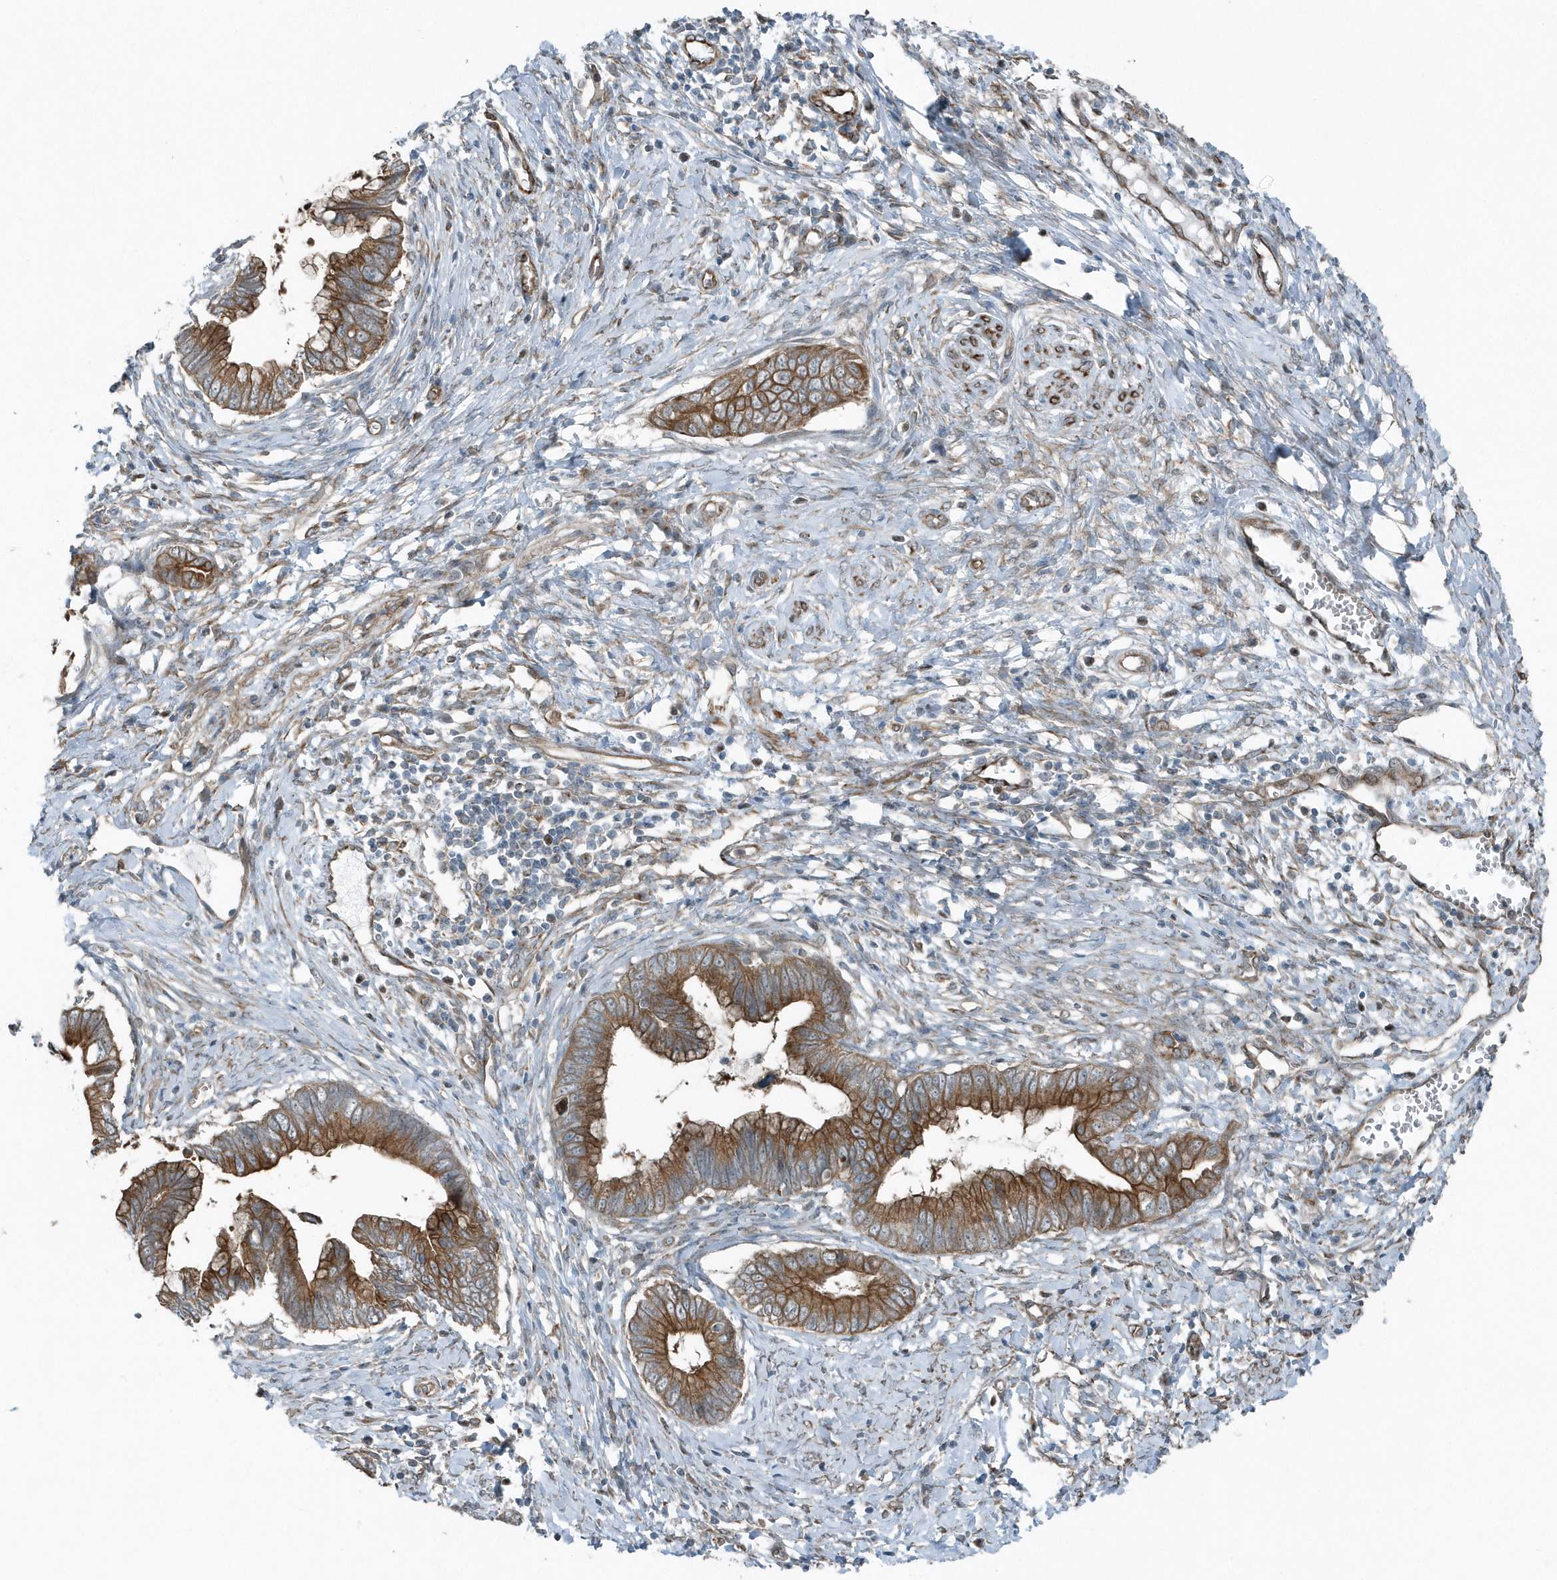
{"staining": {"intensity": "moderate", "quantity": ">75%", "location": "cytoplasmic/membranous"}, "tissue": "cervical cancer", "cell_type": "Tumor cells", "image_type": "cancer", "snomed": [{"axis": "morphology", "description": "Adenocarcinoma, NOS"}, {"axis": "topography", "description": "Cervix"}], "caption": "Adenocarcinoma (cervical) stained with a protein marker displays moderate staining in tumor cells.", "gene": "GCC2", "patient": {"sex": "female", "age": 44}}